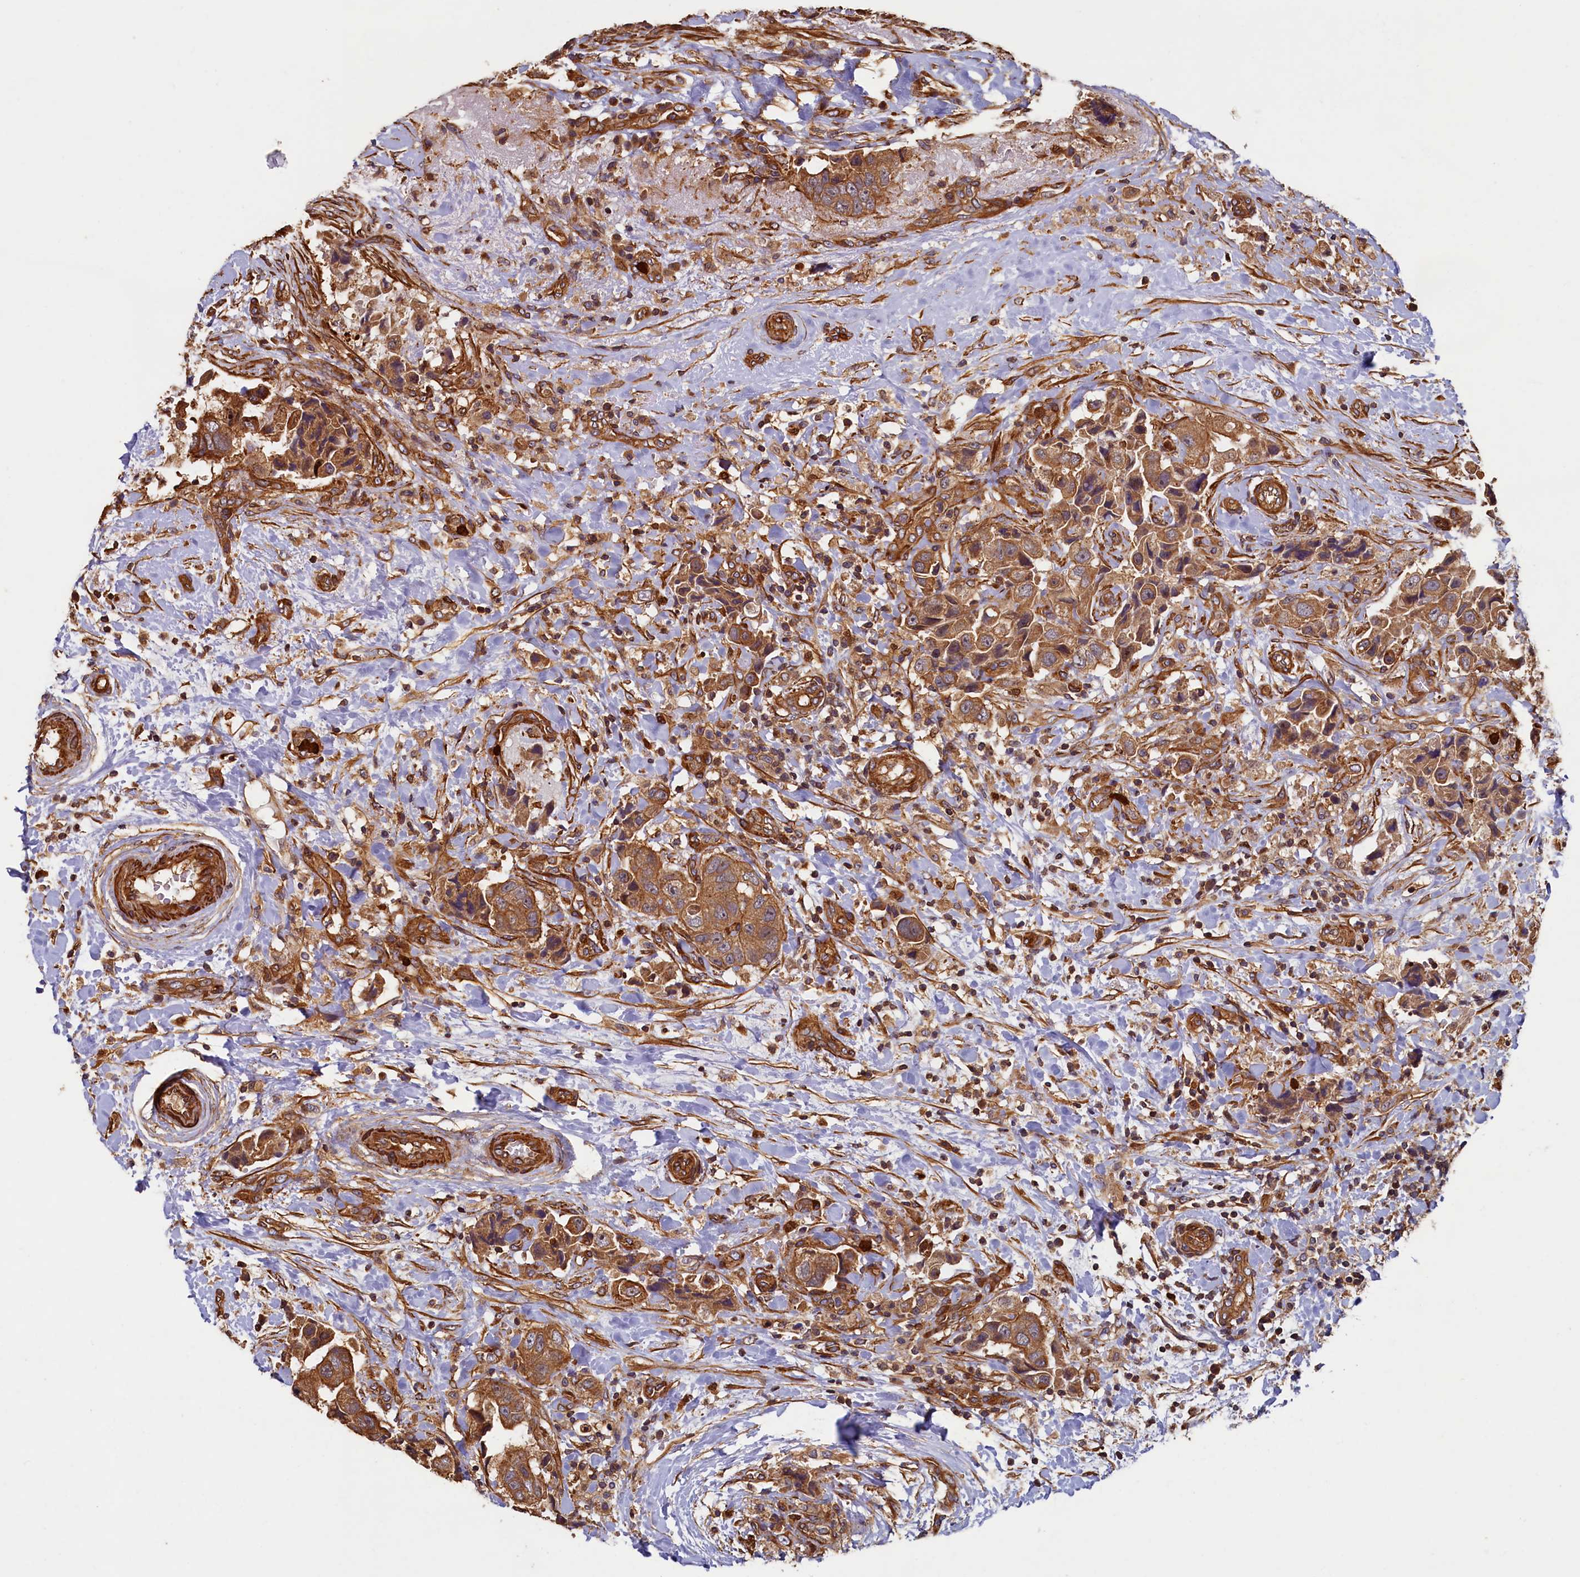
{"staining": {"intensity": "moderate", "quantity": ">75%", "location": "cytoplasmic/membranous"}, "tissue": "breast cancer", "cell_type": "Tumor cells", "image_type": "cancer", "snomed": [{"axis": "morphology", "description": "Normal tissue, NOS"}, {"axis": "morphology", "description": "Duct carcinoma"}, {"axis": "topography", "description": "Breast"}], "caption": "Breast invasive ductal carcinoma stained with a protein marker shows moderate staining in tumor cells.", "gene": "CCDC102B", "patient": {"sex": "female", "age": 62}}